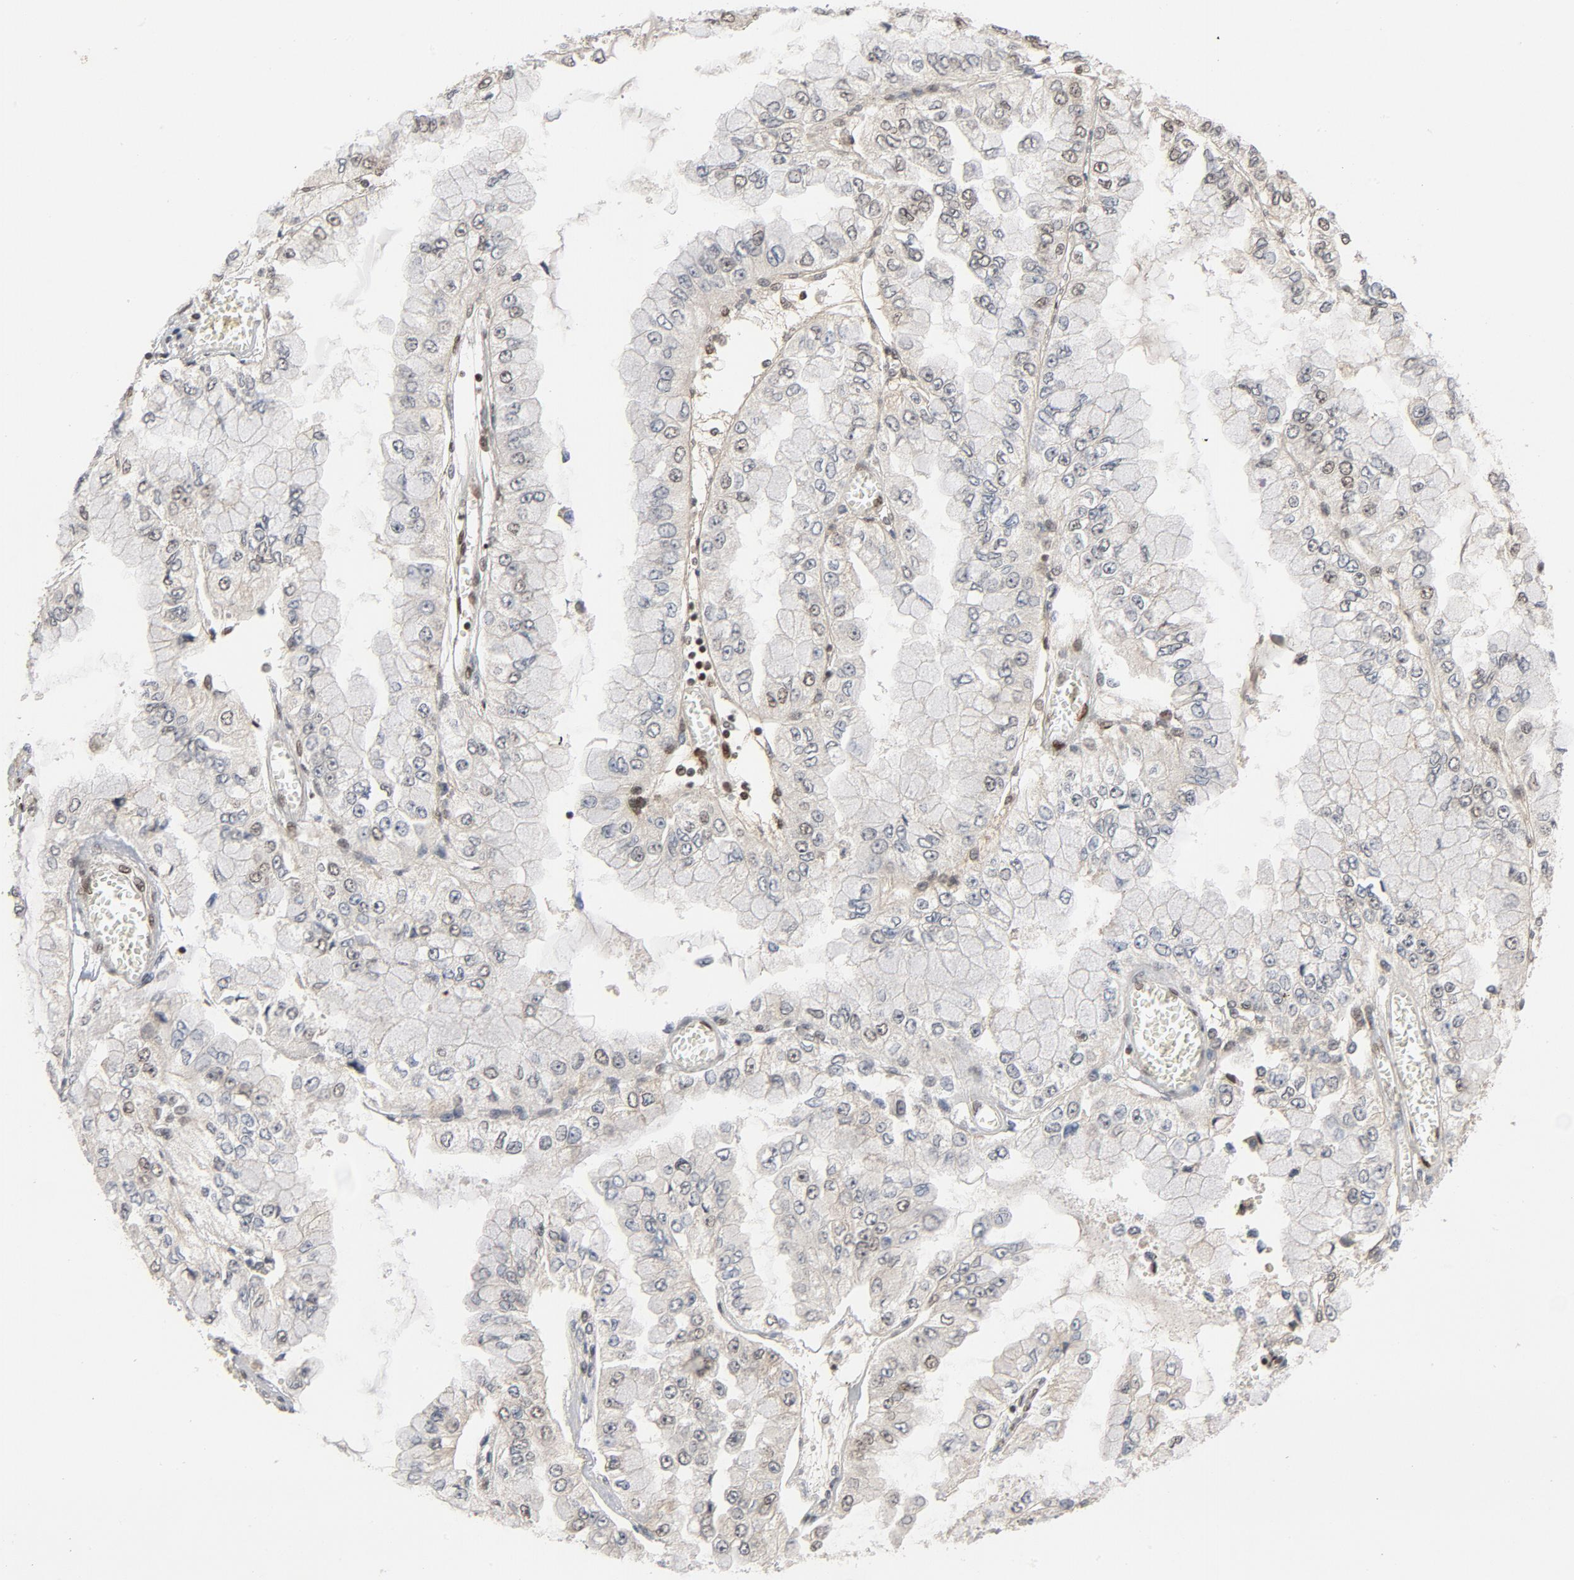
{"staining": {"intensity": "weak", "quantity": "<25%", "location": "nuclear"}, "tissue": "liver cancer", "cell_type": "Tumor cells", "image_type": "cancer", "snomed": [{"axis": "morphology", "description": "Cholangiocarcinoma"}, {"axis": "topography", "description": "Liver"}], "caption": "This is an immunohistochemistry micrograph of liver cholangiocarcinoma. There is no positivity in tumor cells.", "gene": "SMARCD1", "patient": {"sex": "female", "age": 79}}